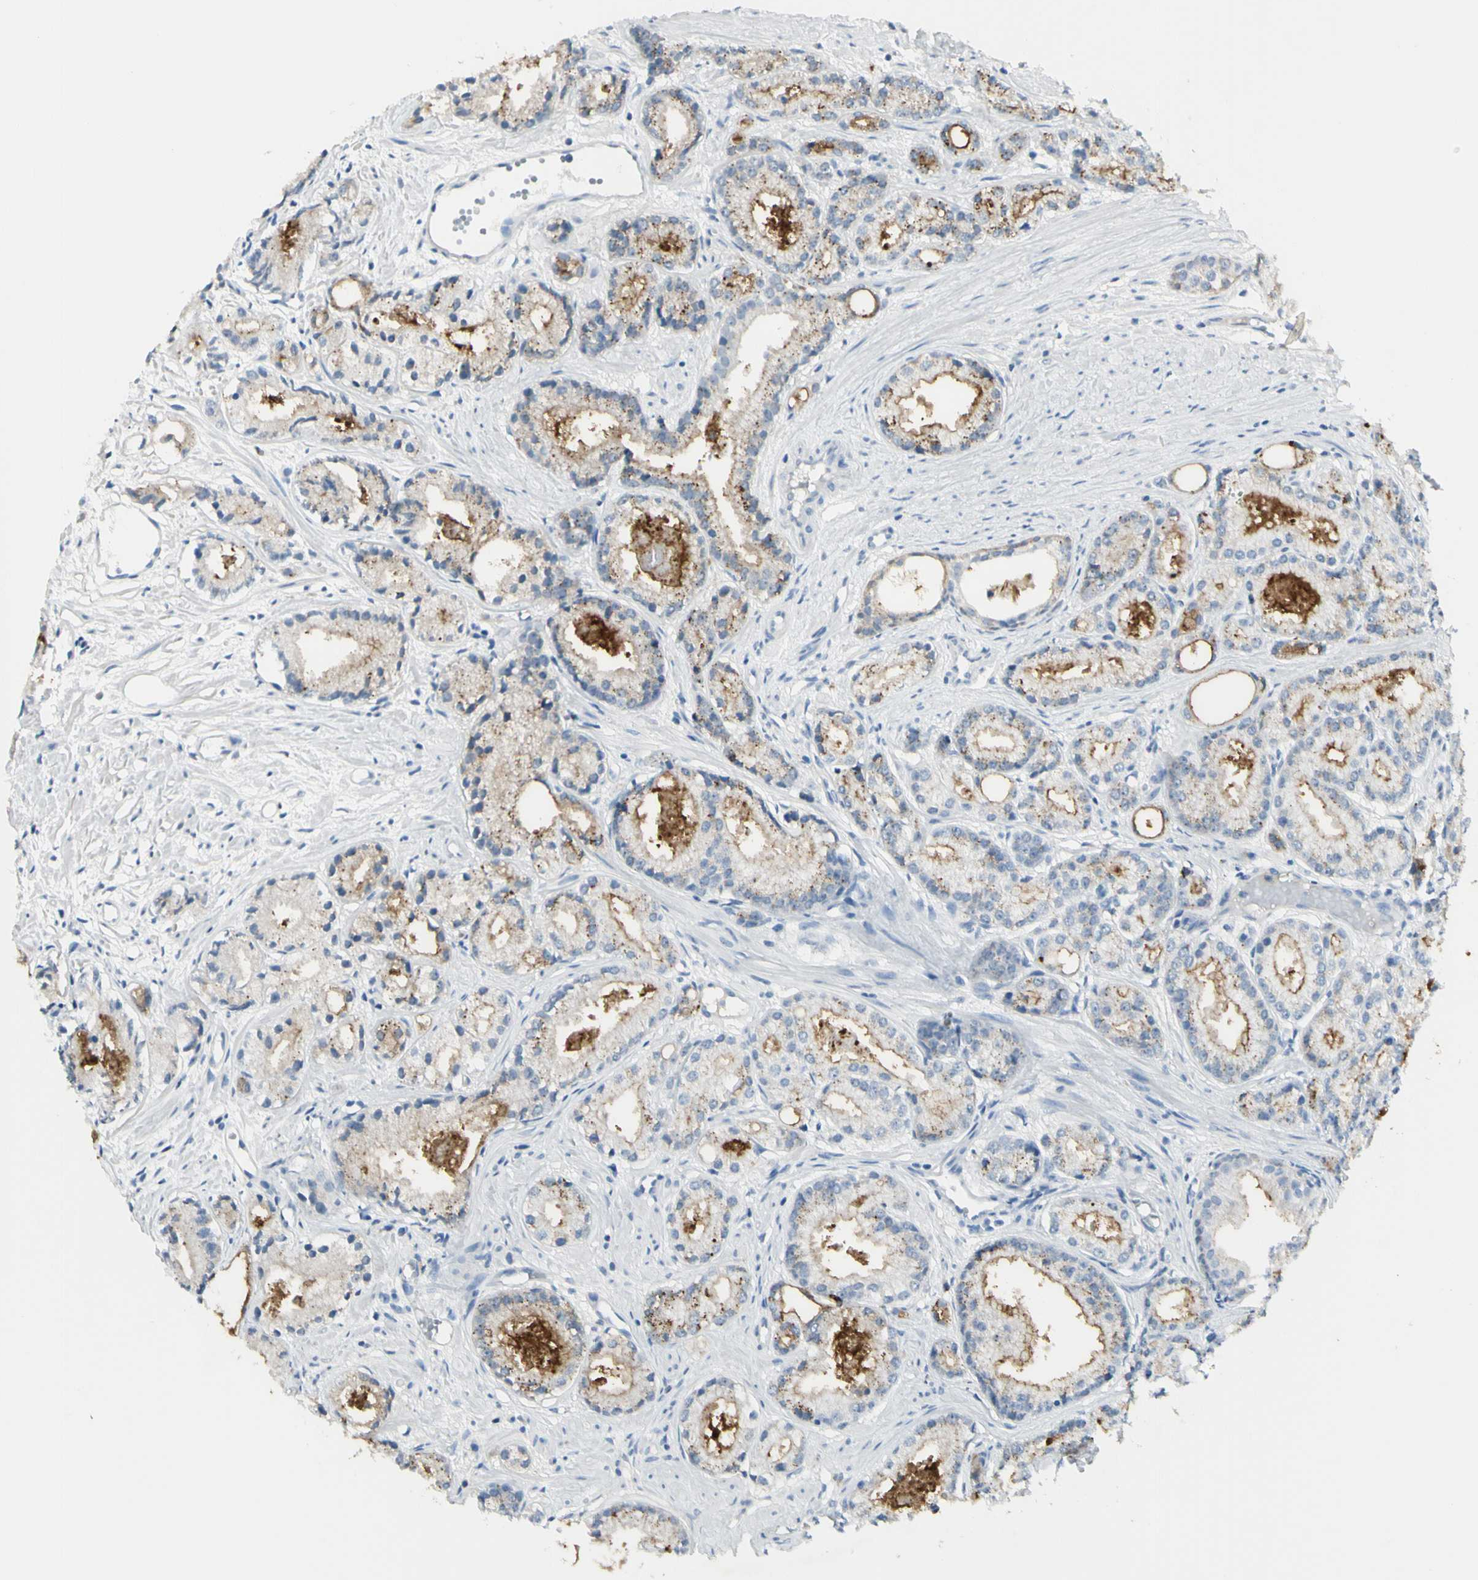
{"staining": {"intensity": "moderate", "quantity": "25%-75%", "location": "cytoplasmic/membranous"}, "tissue": "prostate cancer", "cell_type": "Tumor cells", "image_type": "cancer", "snomed": [{"axis": "morphology", "description": "Adenocarcinoma, Low grade"}, {"axis": "topography", "description": "Prostate"}], "caption": "This is a histology image of IHC staining of prostate cancer (adenocarcinoma (low-grade)), which shows moderate expression in the cytoplasmic/membranous of tumor cells.", "gene": "ZNF557", "patient": {"sex": "male", "age": 72}}